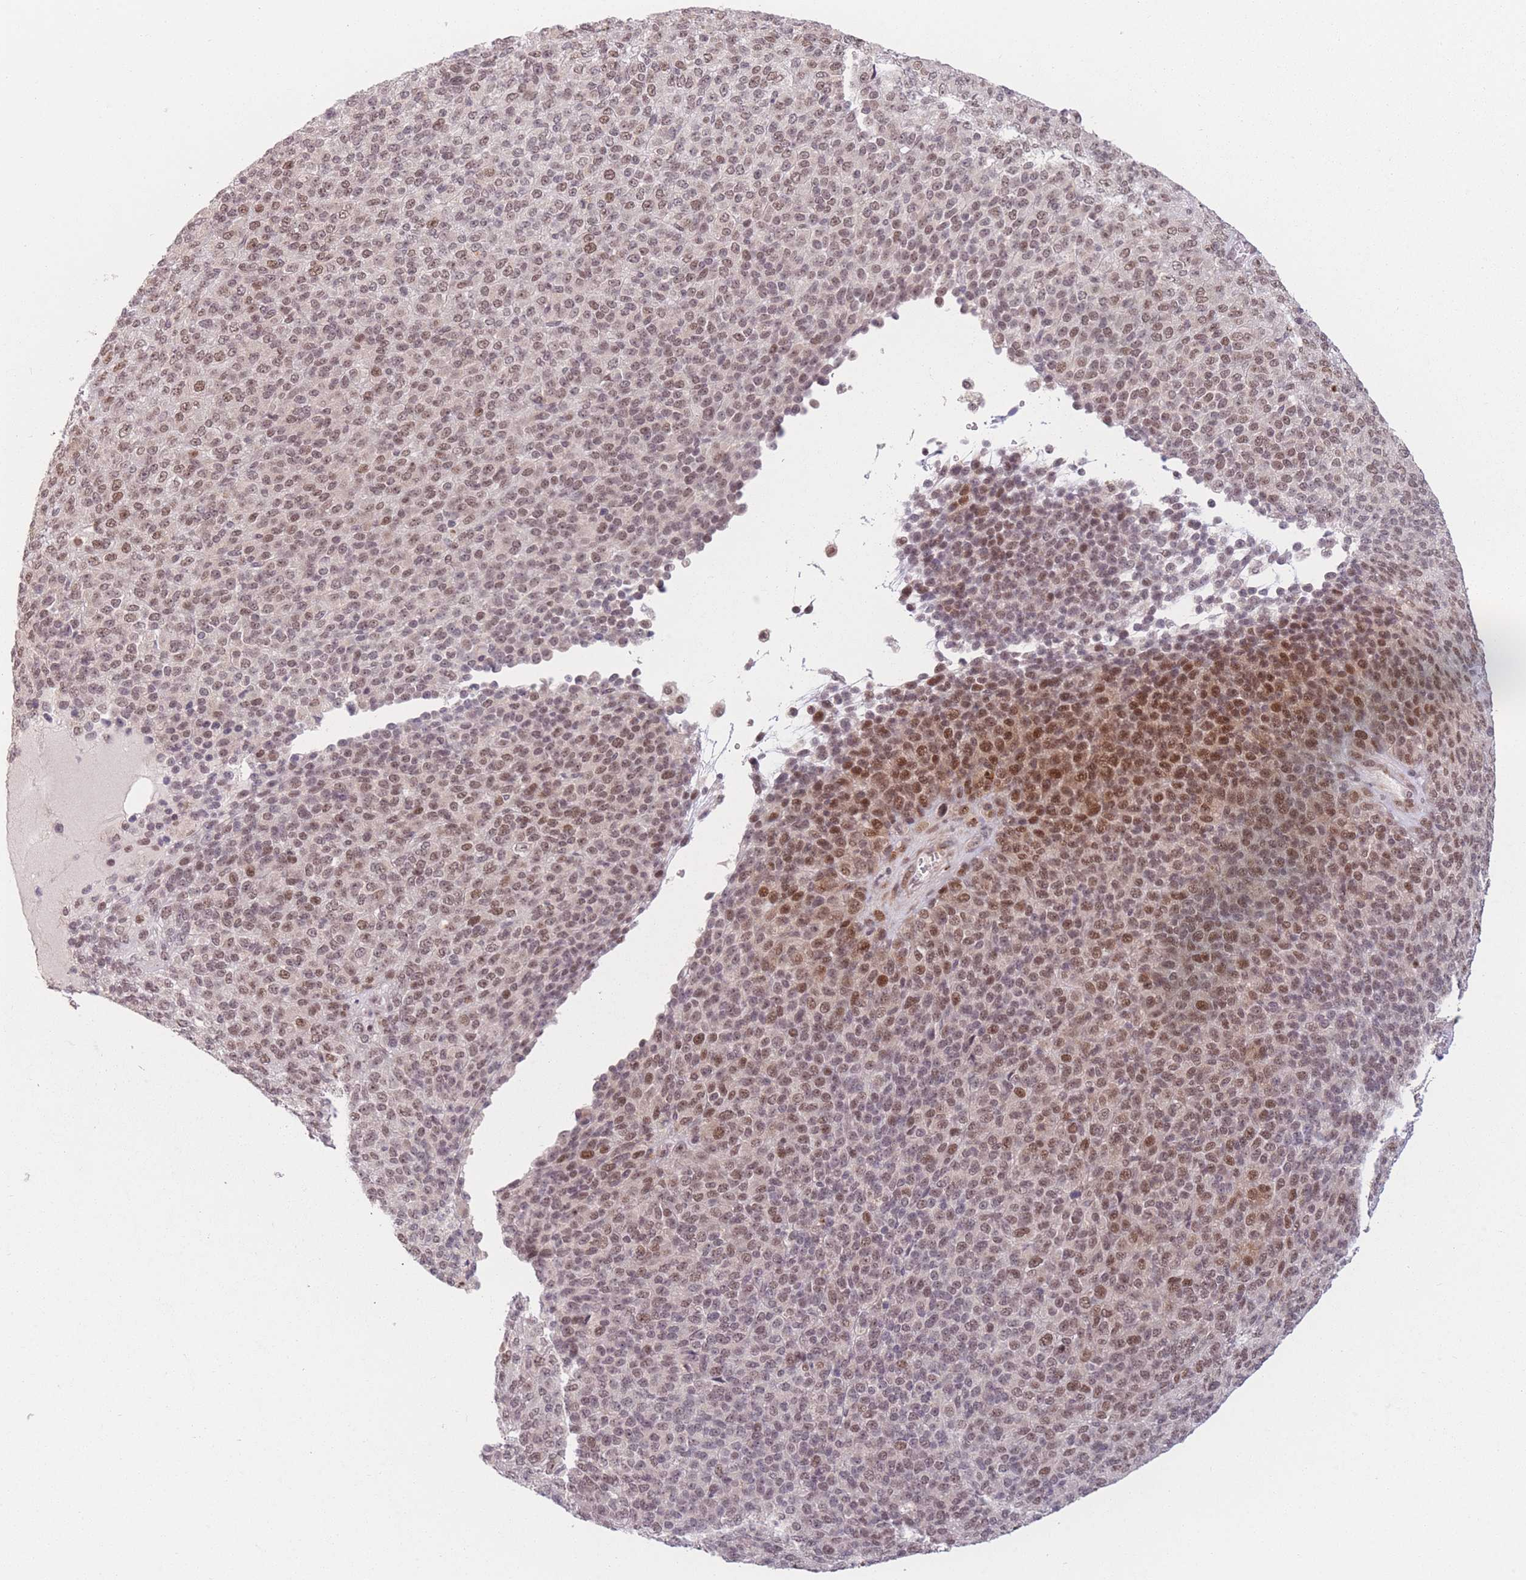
{"staining": {"intensity": "moderate", "quantity": ">75%", "location": "cytoplasmic/membranous,nuclear"}, "tissue": "melanoma", "cell_type": "Tumor cells", "image_type": "cancer", "snomed": [{"axis": "morphology", "description": "Malignant melanoma, Metastatic site"}, {"axis": "topography", "description": "Brain"}], "caption": "The image shows a brown stain indicating the presence of a protein in the cytoplasmic/membranous and nuclear of tumor cells in melanoma.", "gene": "SUPT6H", "patient": {"sex": "female", "age": 56}}